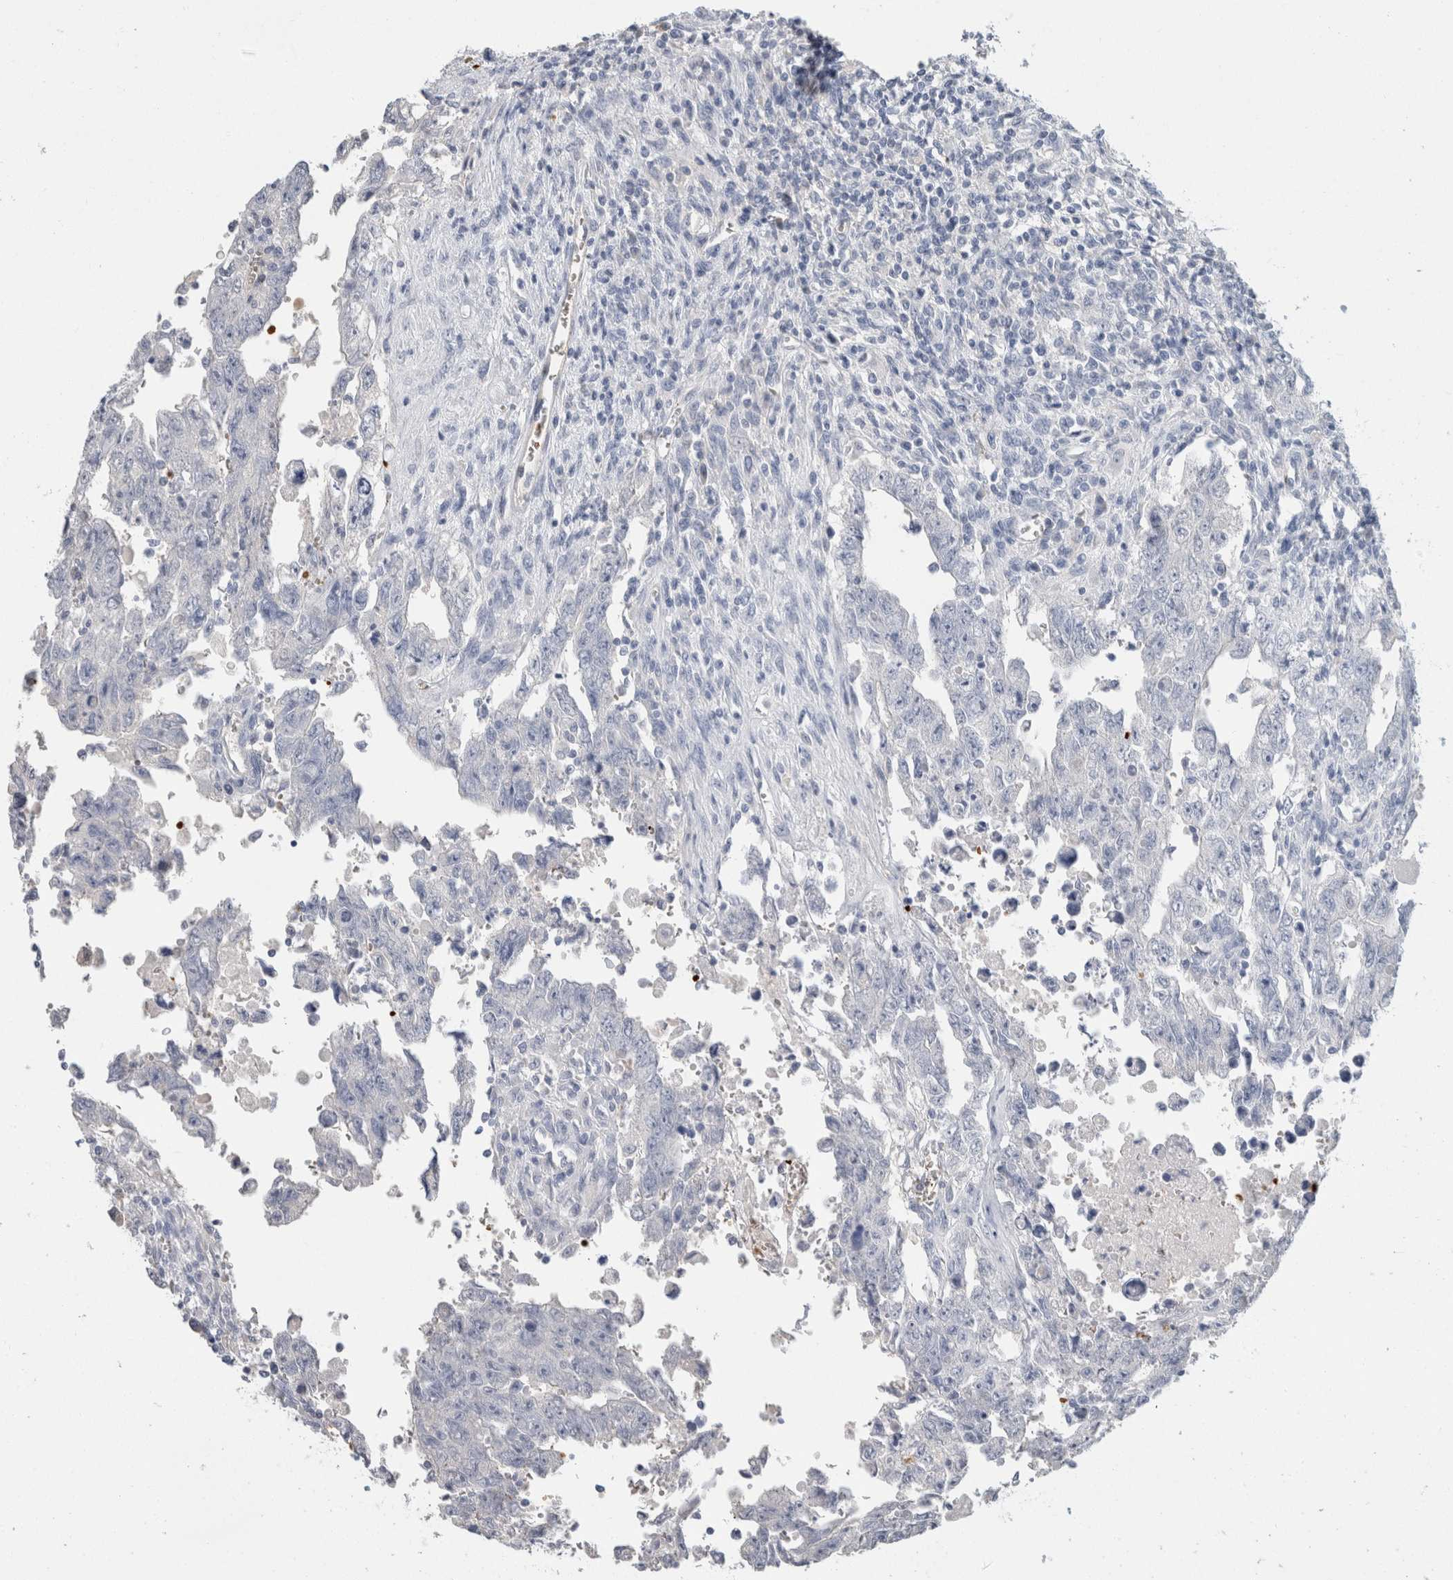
{"staining": {"intensity": "negative", "quantity": "none", "location": "none"}, "tissue": "testis cancer", "cell_type": "Tumor cells", "image_type": "cancer", "snomed": [{"axis": "morphology", "description": "Carcinoma, Embryonal, NOS"}, {"axis": "topography", "description": "Testis"}], "caption": "This histopathology image is of testis cancer stained with immunohistochemistry (IHC) to label a protein in brown with the nuclei are counter-stained blue. There is no positivity in tumor cells.", "gene": "CA1", "patient": {"sex": "male", "age": 28}}